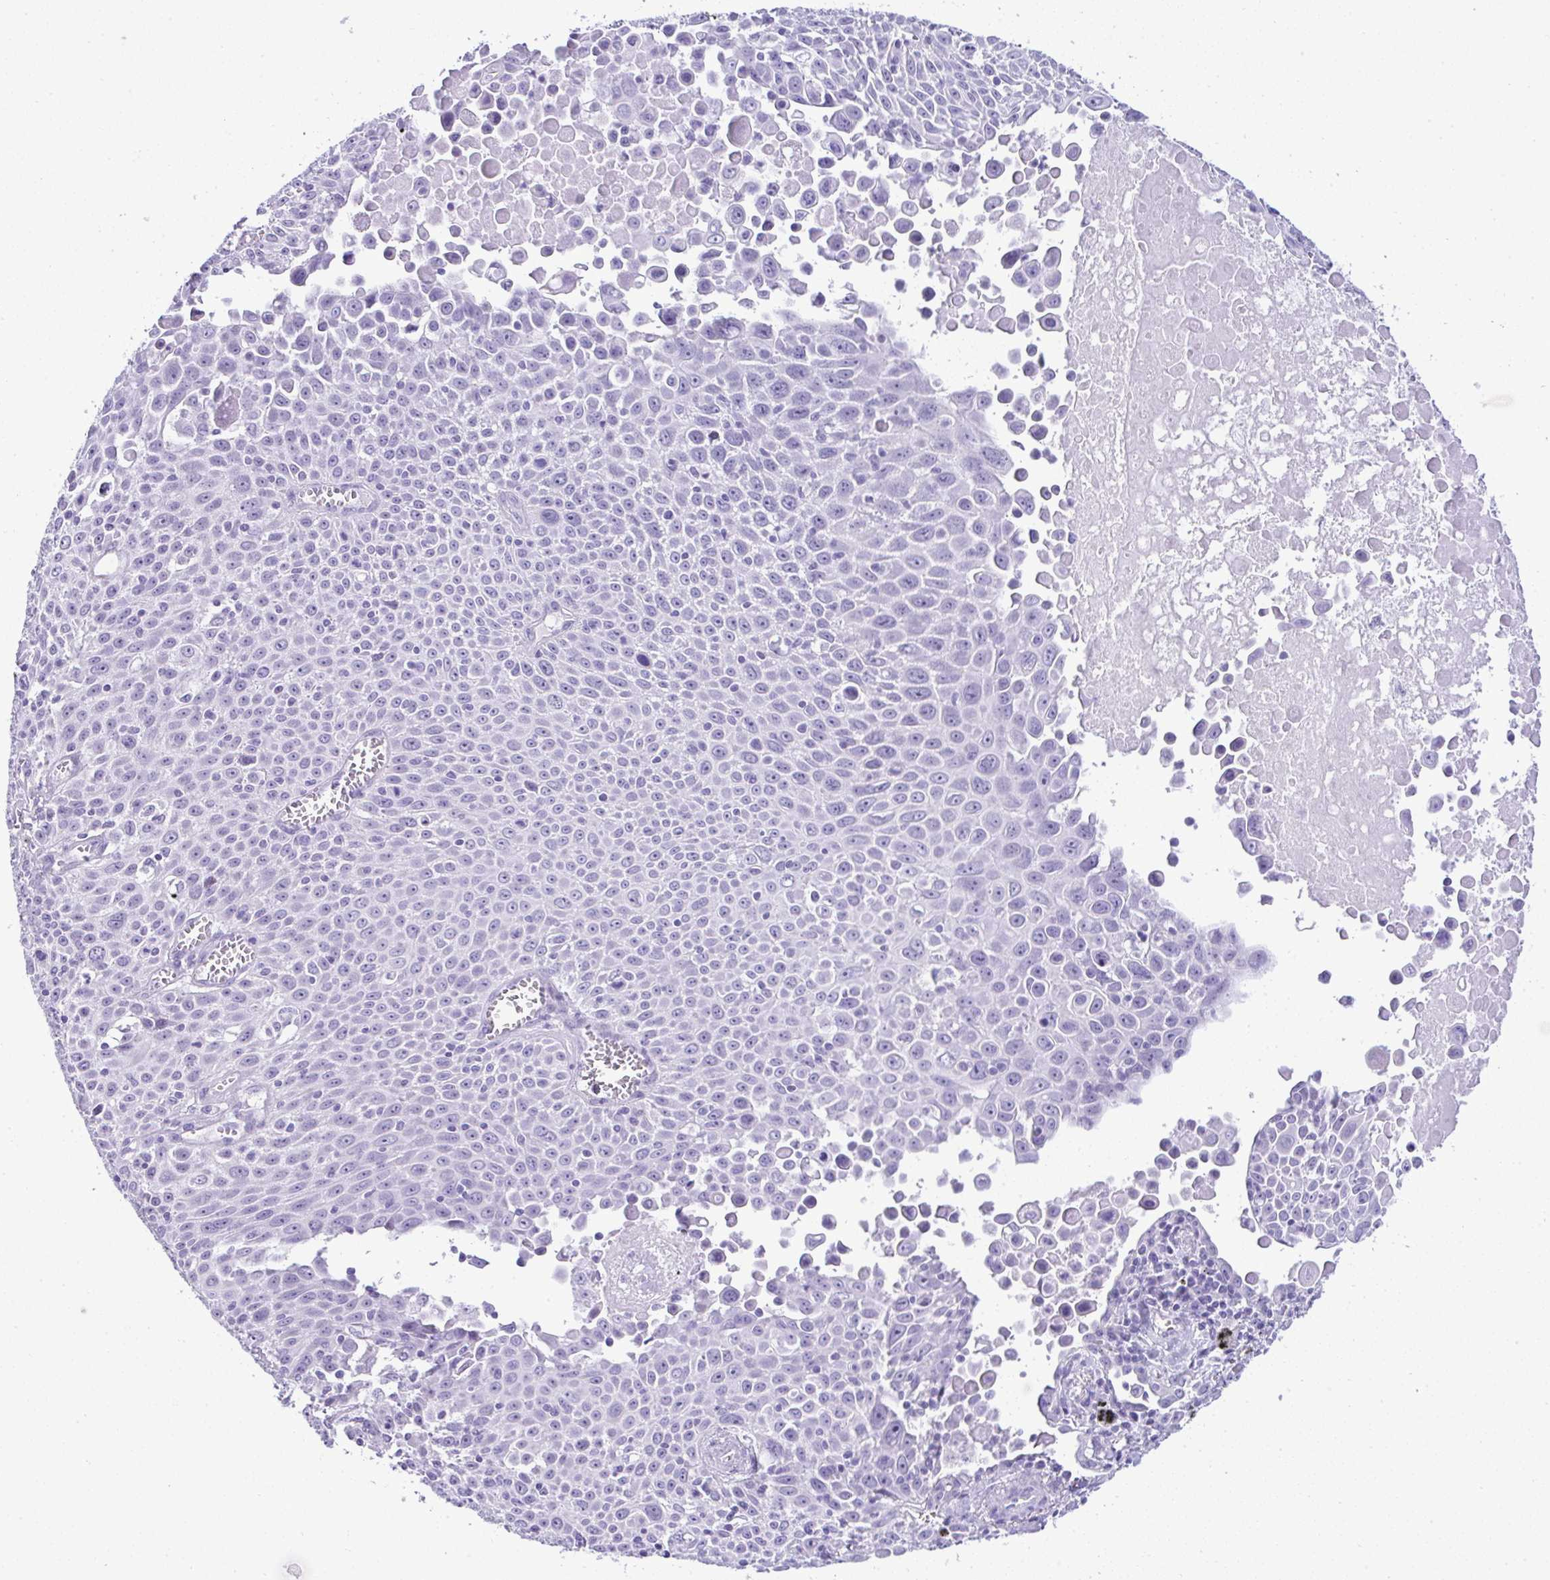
{"staining": {"intensity": "negative", "quantity": "none", "location": "none"}, "tissue": "lung cancer", "cell_type": "Tumor cells", "image_type": "cancer", "snomed": [{"axis": "morphology", "description": "Squamous cell carcinoma, NOS"}, {"axis": "morphology", "description": "Squamous cell carcinoma, metastatic, NOS"}, {"axis": "topography", "description": "Lymph node"}, {"axis": "topography", "description": "Lung"}], "caption": "This is an immunohistochemistry (IHC) image of lung metastatic squamous cell carcinoma. There is no staining in tumor cells.", "gene": "RNF183", "patient": {"sex": "female", "age": 62}}